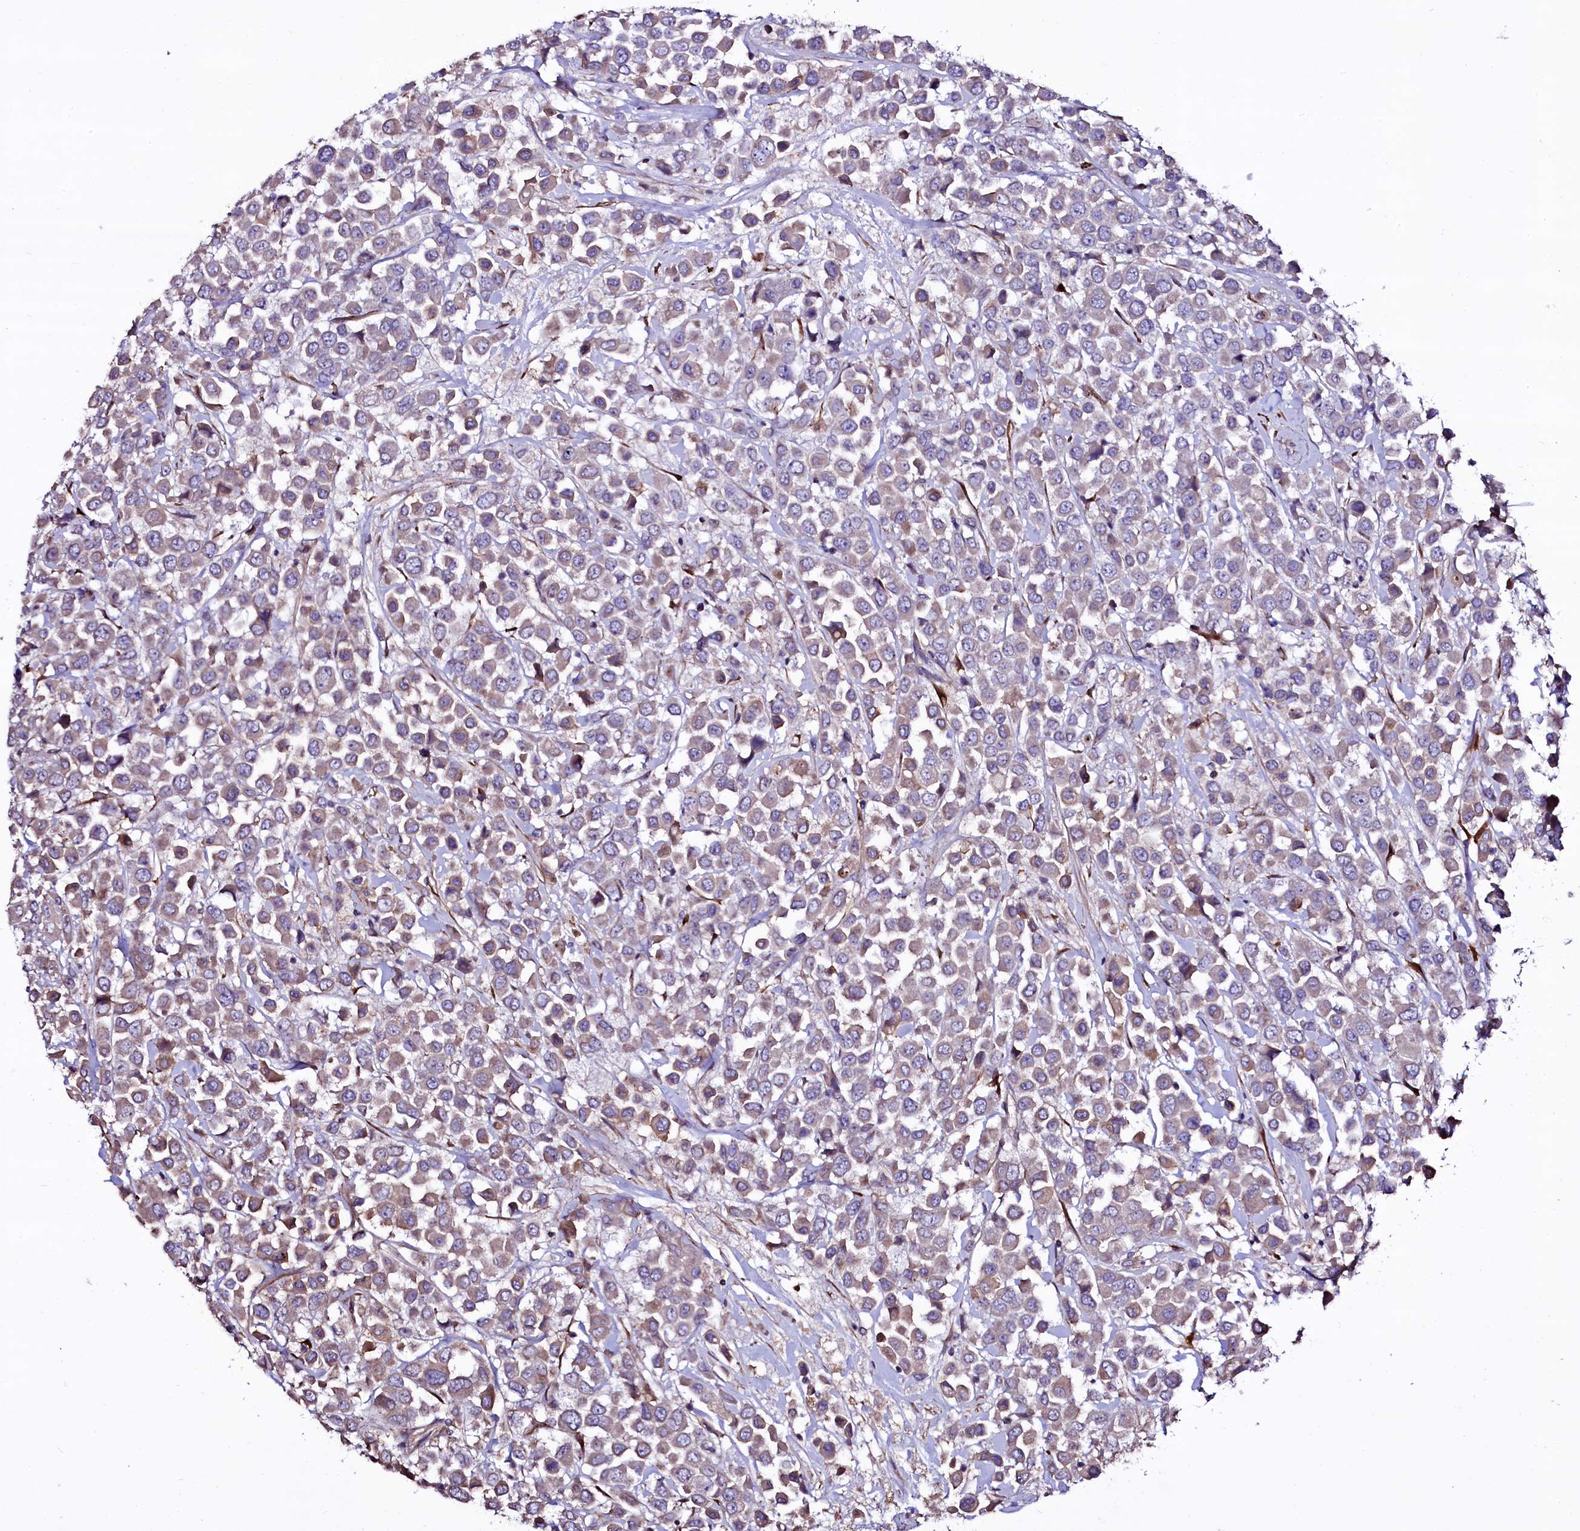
{"staining": {"intensity": "weak", "quantity": ">75%", "location": "cytoplasmic/membranous"}, "tissue": "breast cancer", "cell_type": "Tumor cells", "image_type": "cancer", "snomed": [{"axis": "morphology", "description": "Duct carcinoma"}, {"axis": "topography", "description": "Breast"}], "caption": "Tumor cells demonstrate weak cytoplasmic/membranous staining in about >75% of cells in breast intraductal carcinoma.", "gene": "WIPF3", "patient": {"sex": "female", "age": 61}}